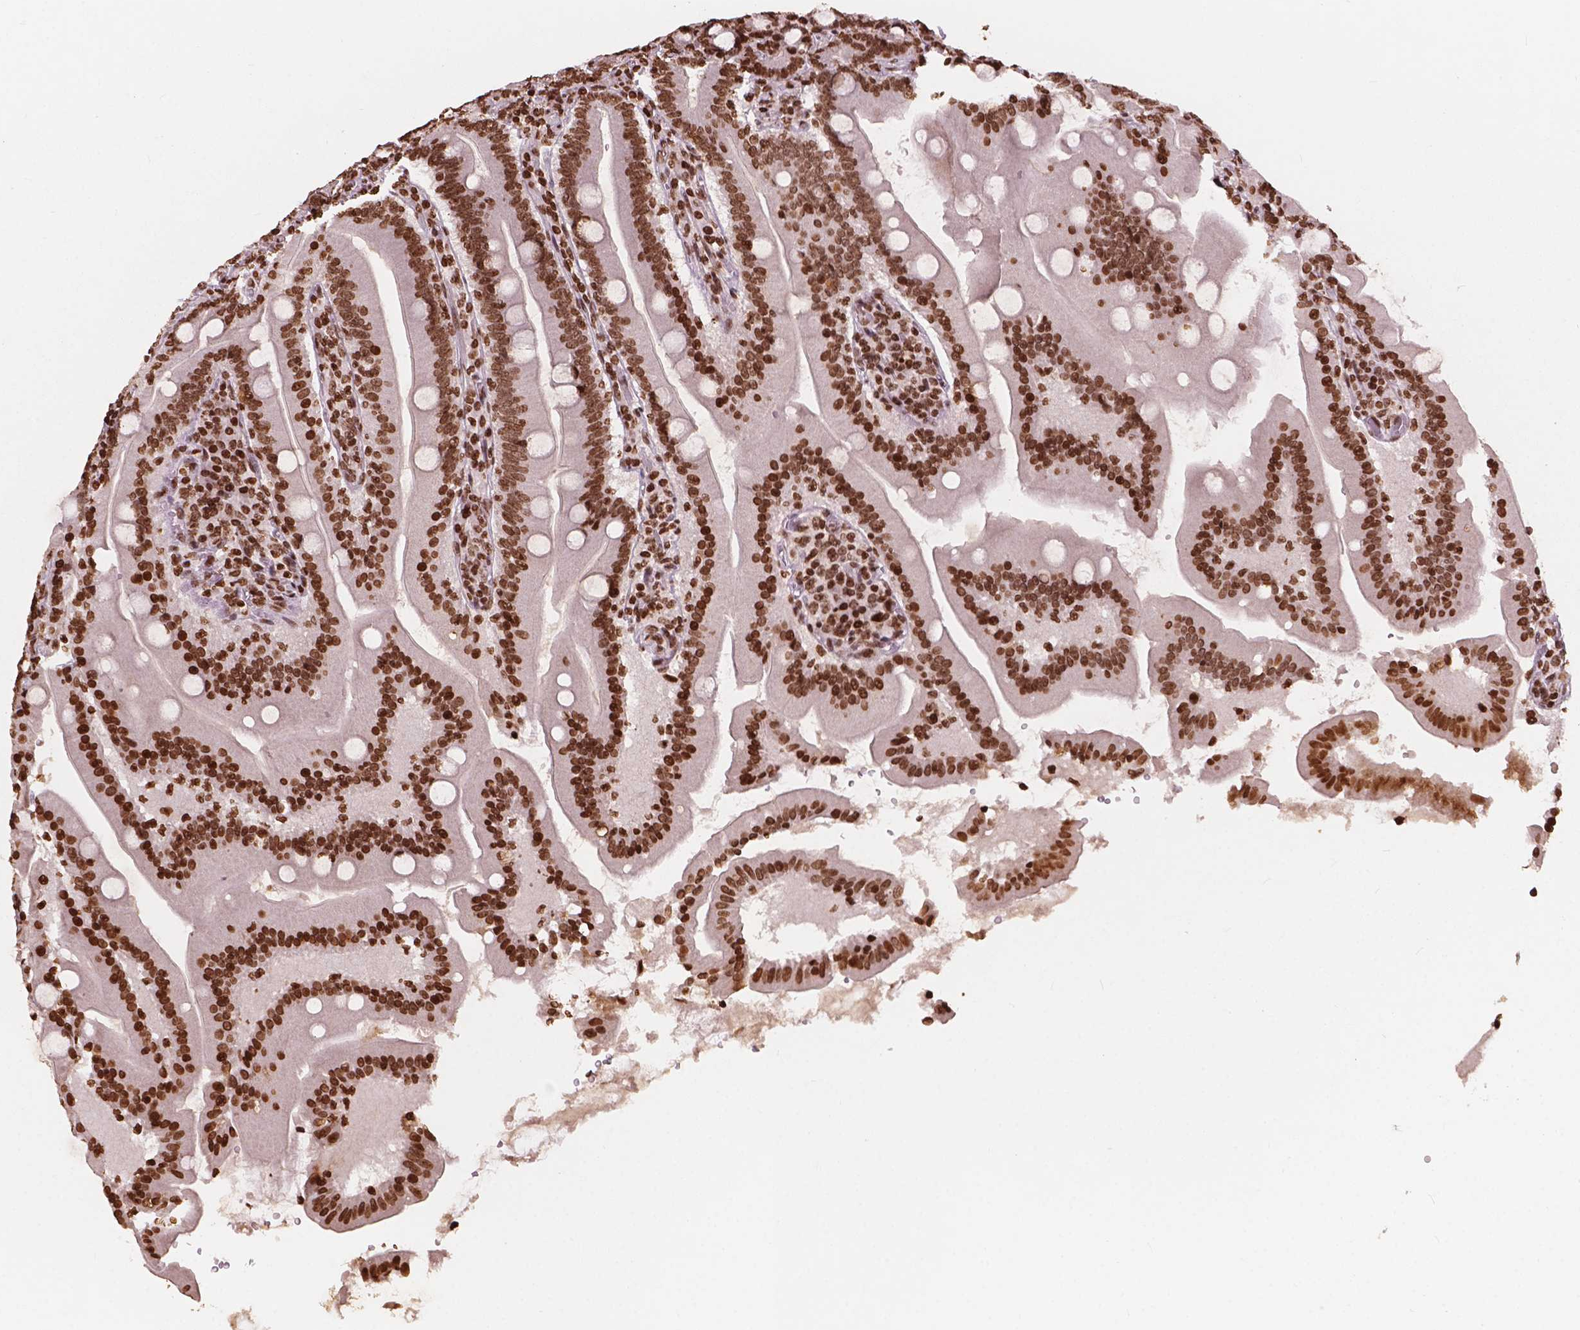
{"staining": {"intensity": "strong", "quantity": ">75%", "location": "nuclear"}, "tissue": "small intestine", "cell_type": "Glandular cells", "image_type": "normal", "snomed": [{"axis": "morphology", "description": "Normal tissue, NOS"}, {"axis": "topography", "description": "Small intestine"}], "caption": "Unremarkable small intestine shows strong nuclear staining in about >75% of glandular cells, visualized by immunohistochemistry. (Brightfield microscopy of DAB IHC at high magnification).", "gene": "H3C7", "patient": {"sex": "male", "age": 37}}